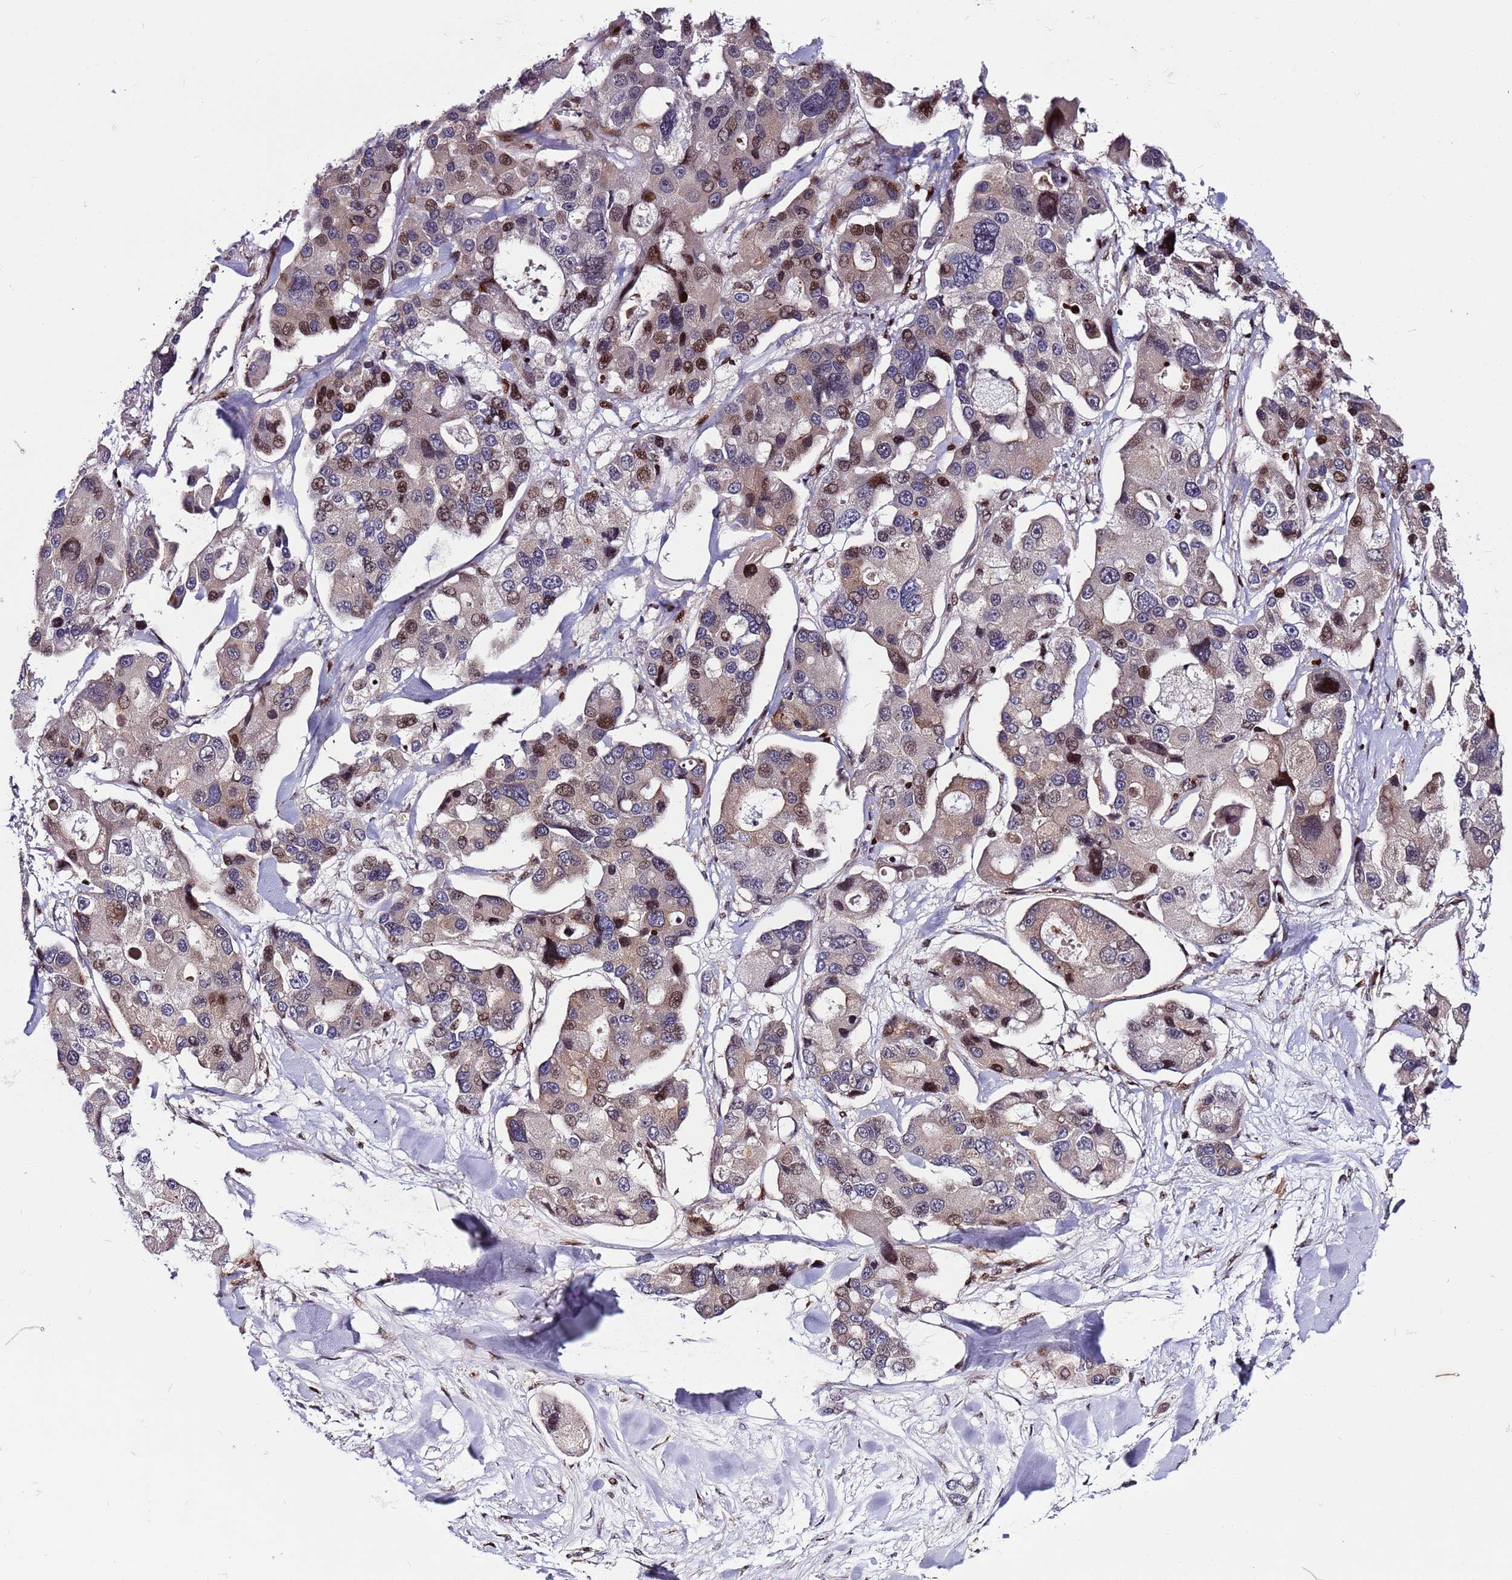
{"staining": {"intensity": "moderate", "quantity": "25%-75%", "location": "cytoplasmic/membranous,nuclear"}, "tissue": "lung cancer", "cell_type": "Tumor cells", "image_type": "cancer", "snomed": [{"axis": "morphology", "description": "Adenocarcinoma, NOS"}, {"axis": "topography", "description": "Lung"}], "caption": "Brown immunohistochemical staining in human adenocarcinoma (lung) shows moderate cytoplasmic/membranous and nuclear staining in about 25%-75% of tumor cells. (DAB (3,3'-diaminobenzidine) IHC with brightfield microscopy, high magnification).", "gene": "WBP11", "patient": {"sex": "female", "age": 54}}